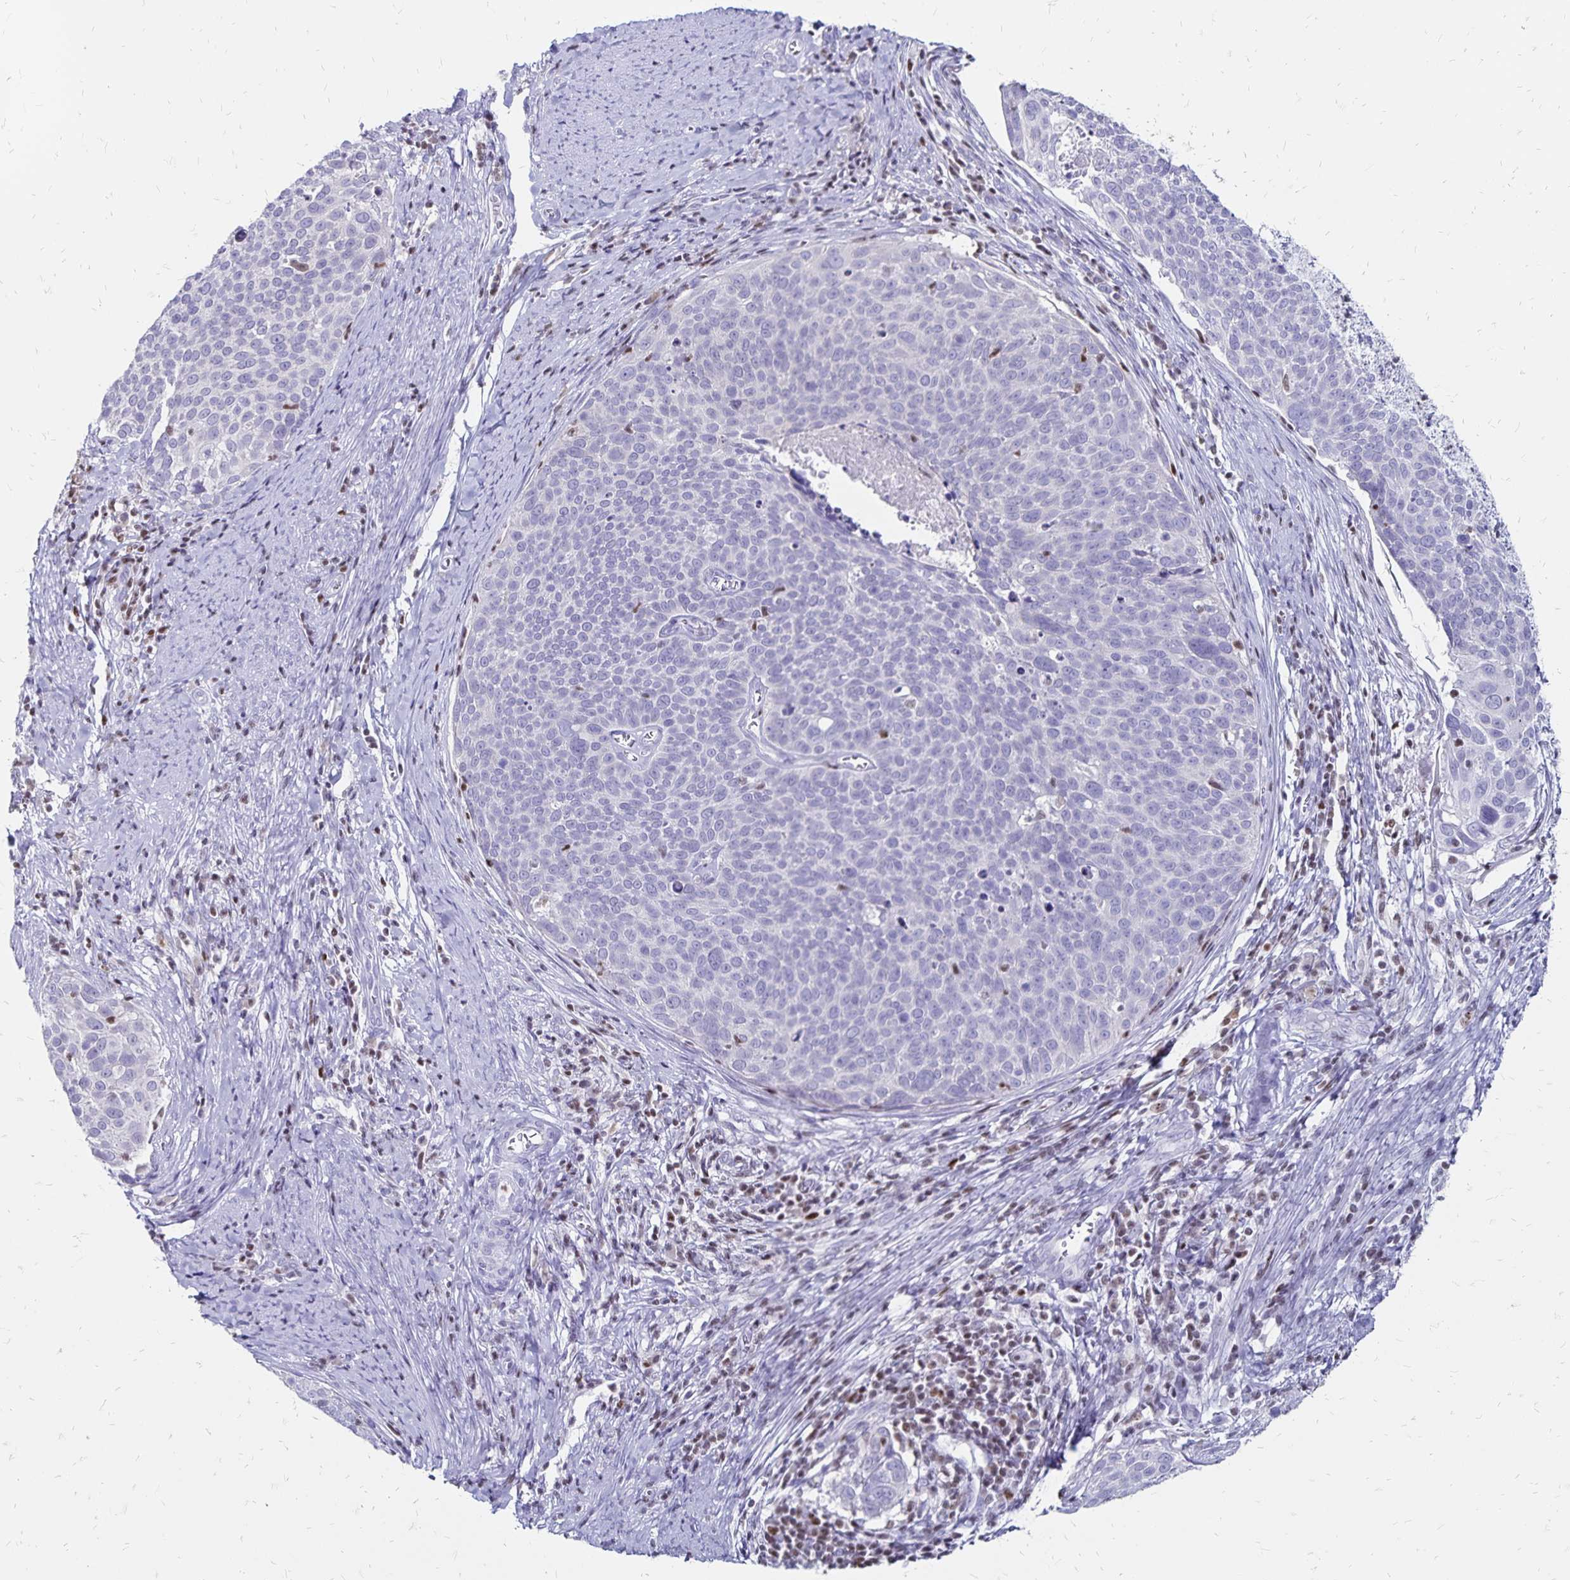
{"staining": {"intensity": "negative", "quantity": "none", "location": "none"}, "tissue": "cervical cancer", "cell_type": "Tumor cells", "image_type": "cancer", "snomed": [{"axis": "morphology", "description": "Squamous cell carcinoma, NOS"}, {"axis": "topography", "description": "Cervix"}], "caption": "The photomicrograph shows no staining of tumor cells in cervical squamous cell carcinoma.", "gene": "IKZF1", "patient": {"sex": "female", "age": 39}}